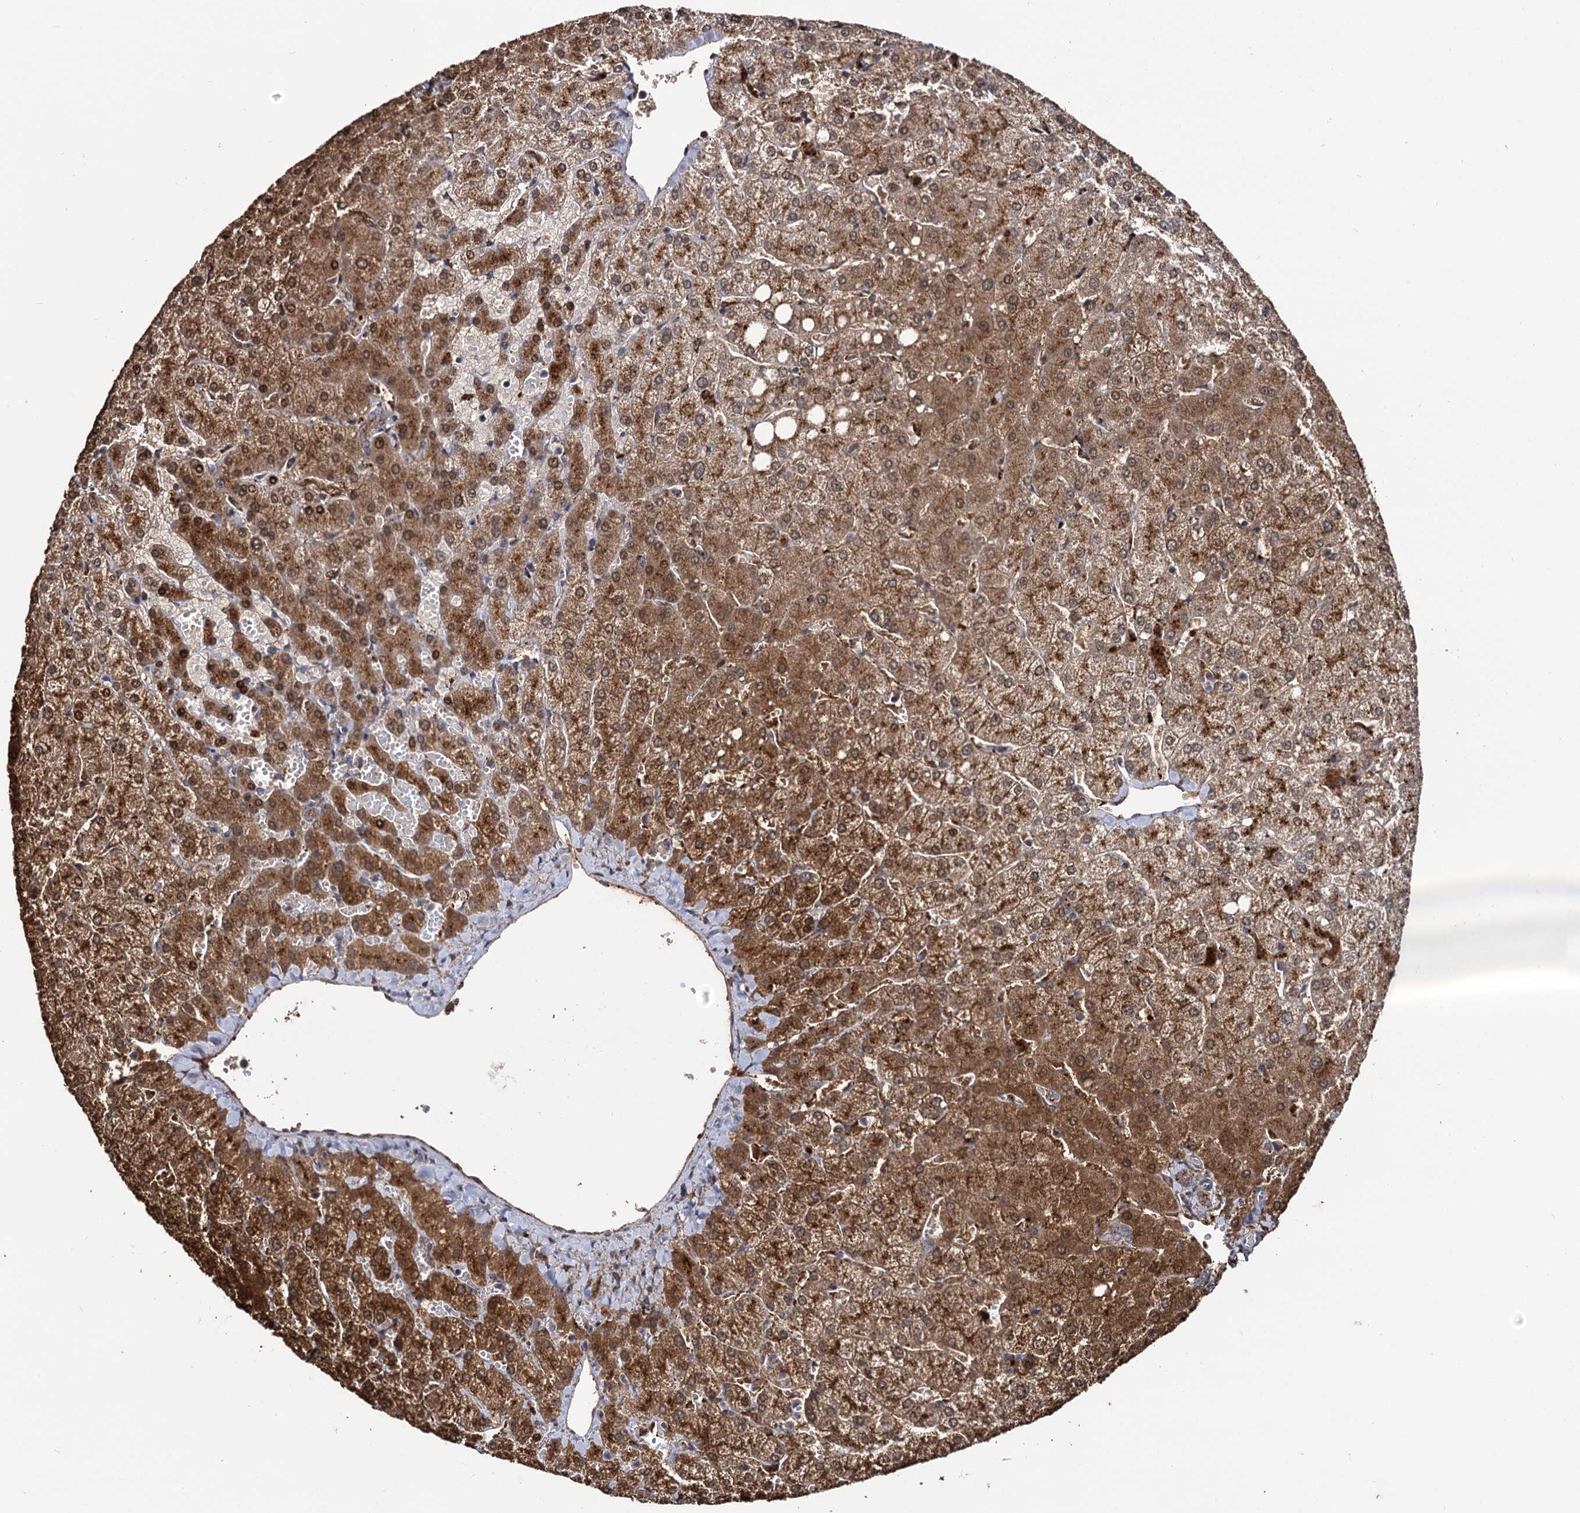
{"staining": {"intensity": "moderate", "quantity": "<25%", "location": "cytoplasmic/membranous"}, "tissue": "liver", "cell_type": "Cholangiocytes", "image_type": "normal", "snomed": [{"axis": "morphology", "description": "Normal tissue, NOS"}, {"axis": "topography", "description": "Liver"}], "caption": "About <25% of cholangiocytes in normal liver display moderate cytoplasmic/membranous protein staining as visualized by brown immunohistochemical staining.", "gene": "MICAL2", "patient": {"sex": "female", "age": 54}}